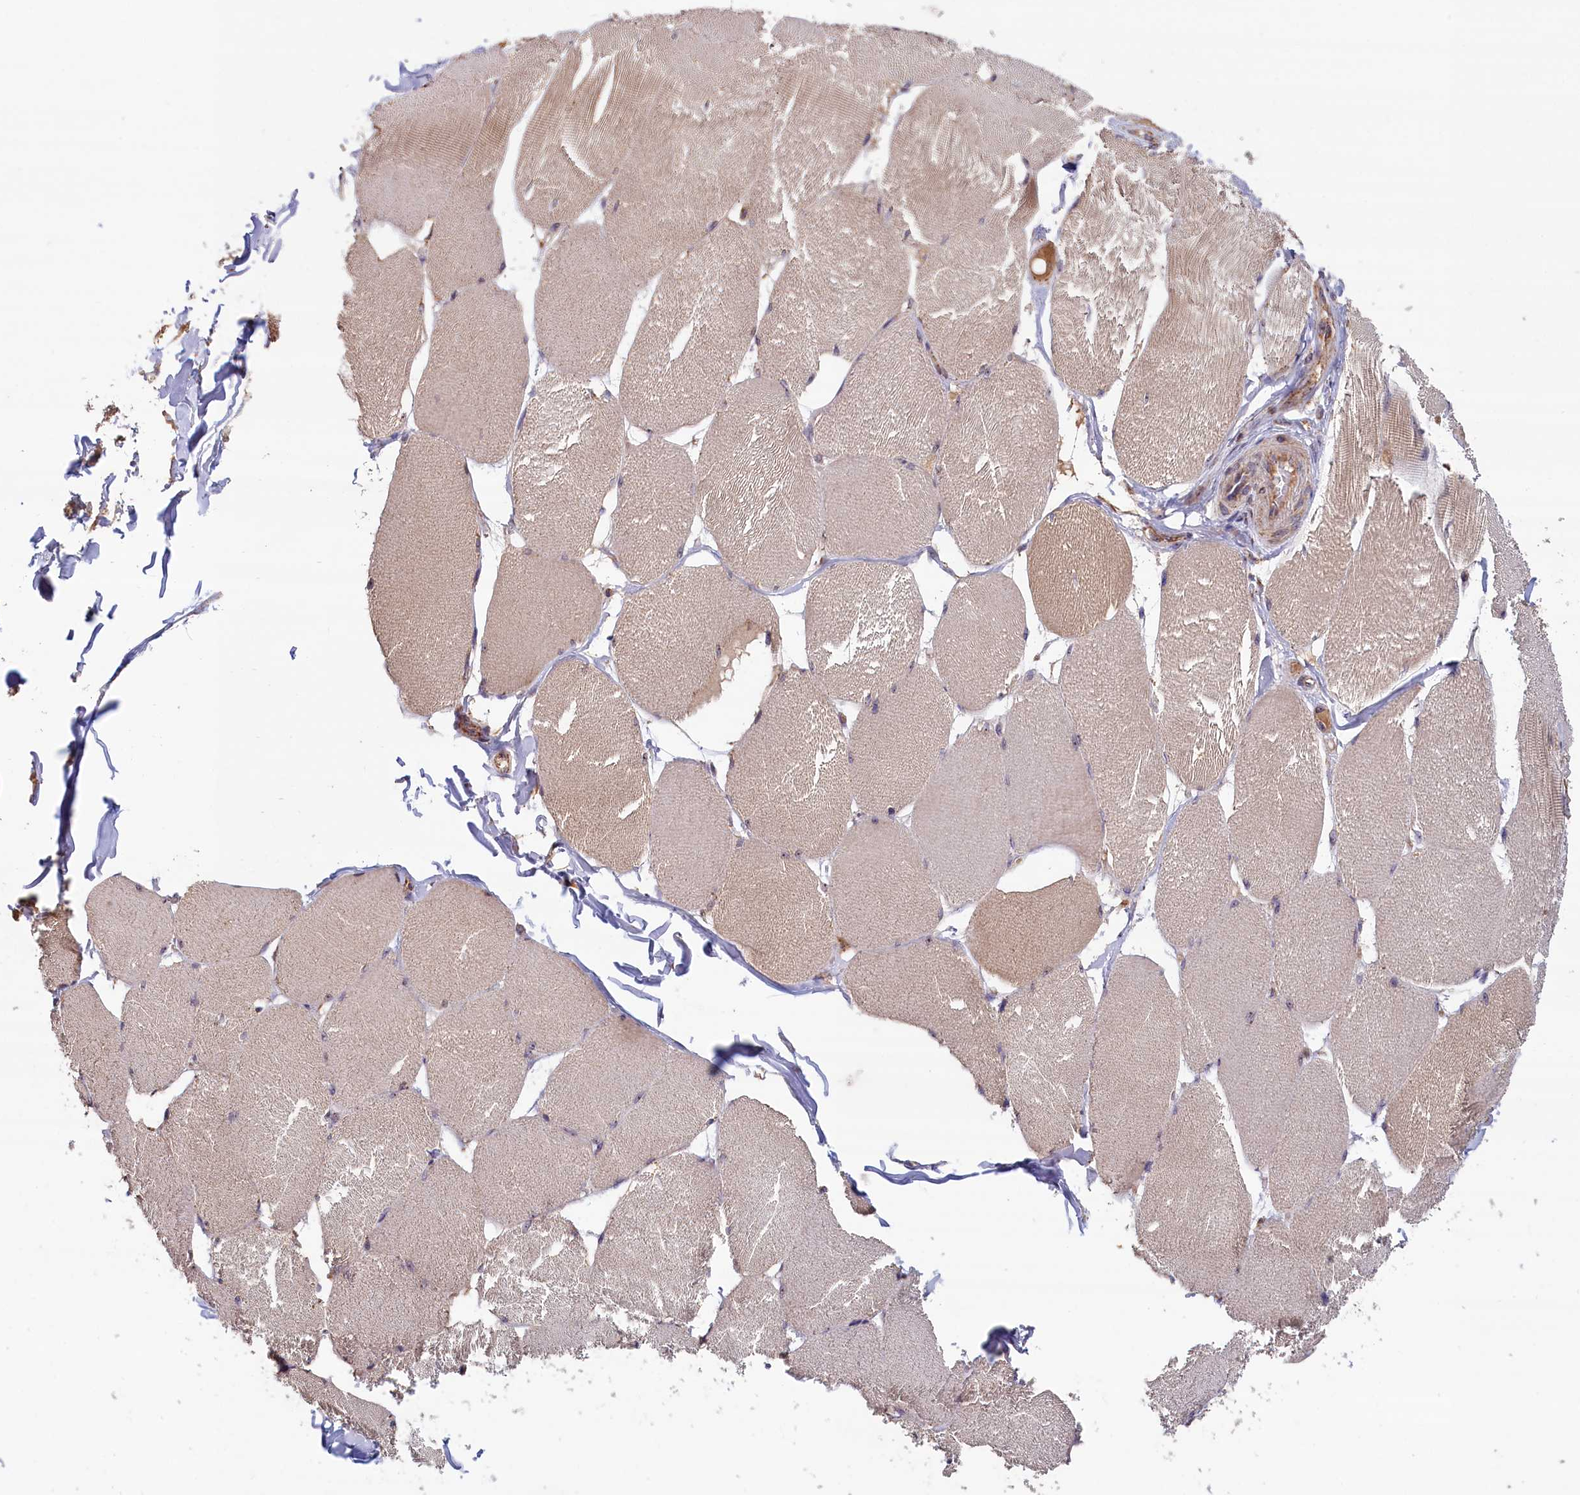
{"staining": {"intensity": "weak", "quantity": "<25%", "location": "cytoplasmic/membranous"}, "tissue": "skeletal muscle", "cell_type": "Myocytes", "image_type": "normal", "snomed": [{"axis": "morphology", "description": "Normal tissue, NOS"}, {"axis": "topography", "description": "Skin"}, {"axis": "topography", "description": "Skeletal muscle"}], "caption": "This micrograph is of unremarkable skeletal muscle stained with immunohistochemistry (IHC) to label a protein in brown with the nuclei are counter-stained blue. There is no positivity in myocytes.", "gene": "ENSG00000269825", "patient": {"sex": "male", "age": 83}}